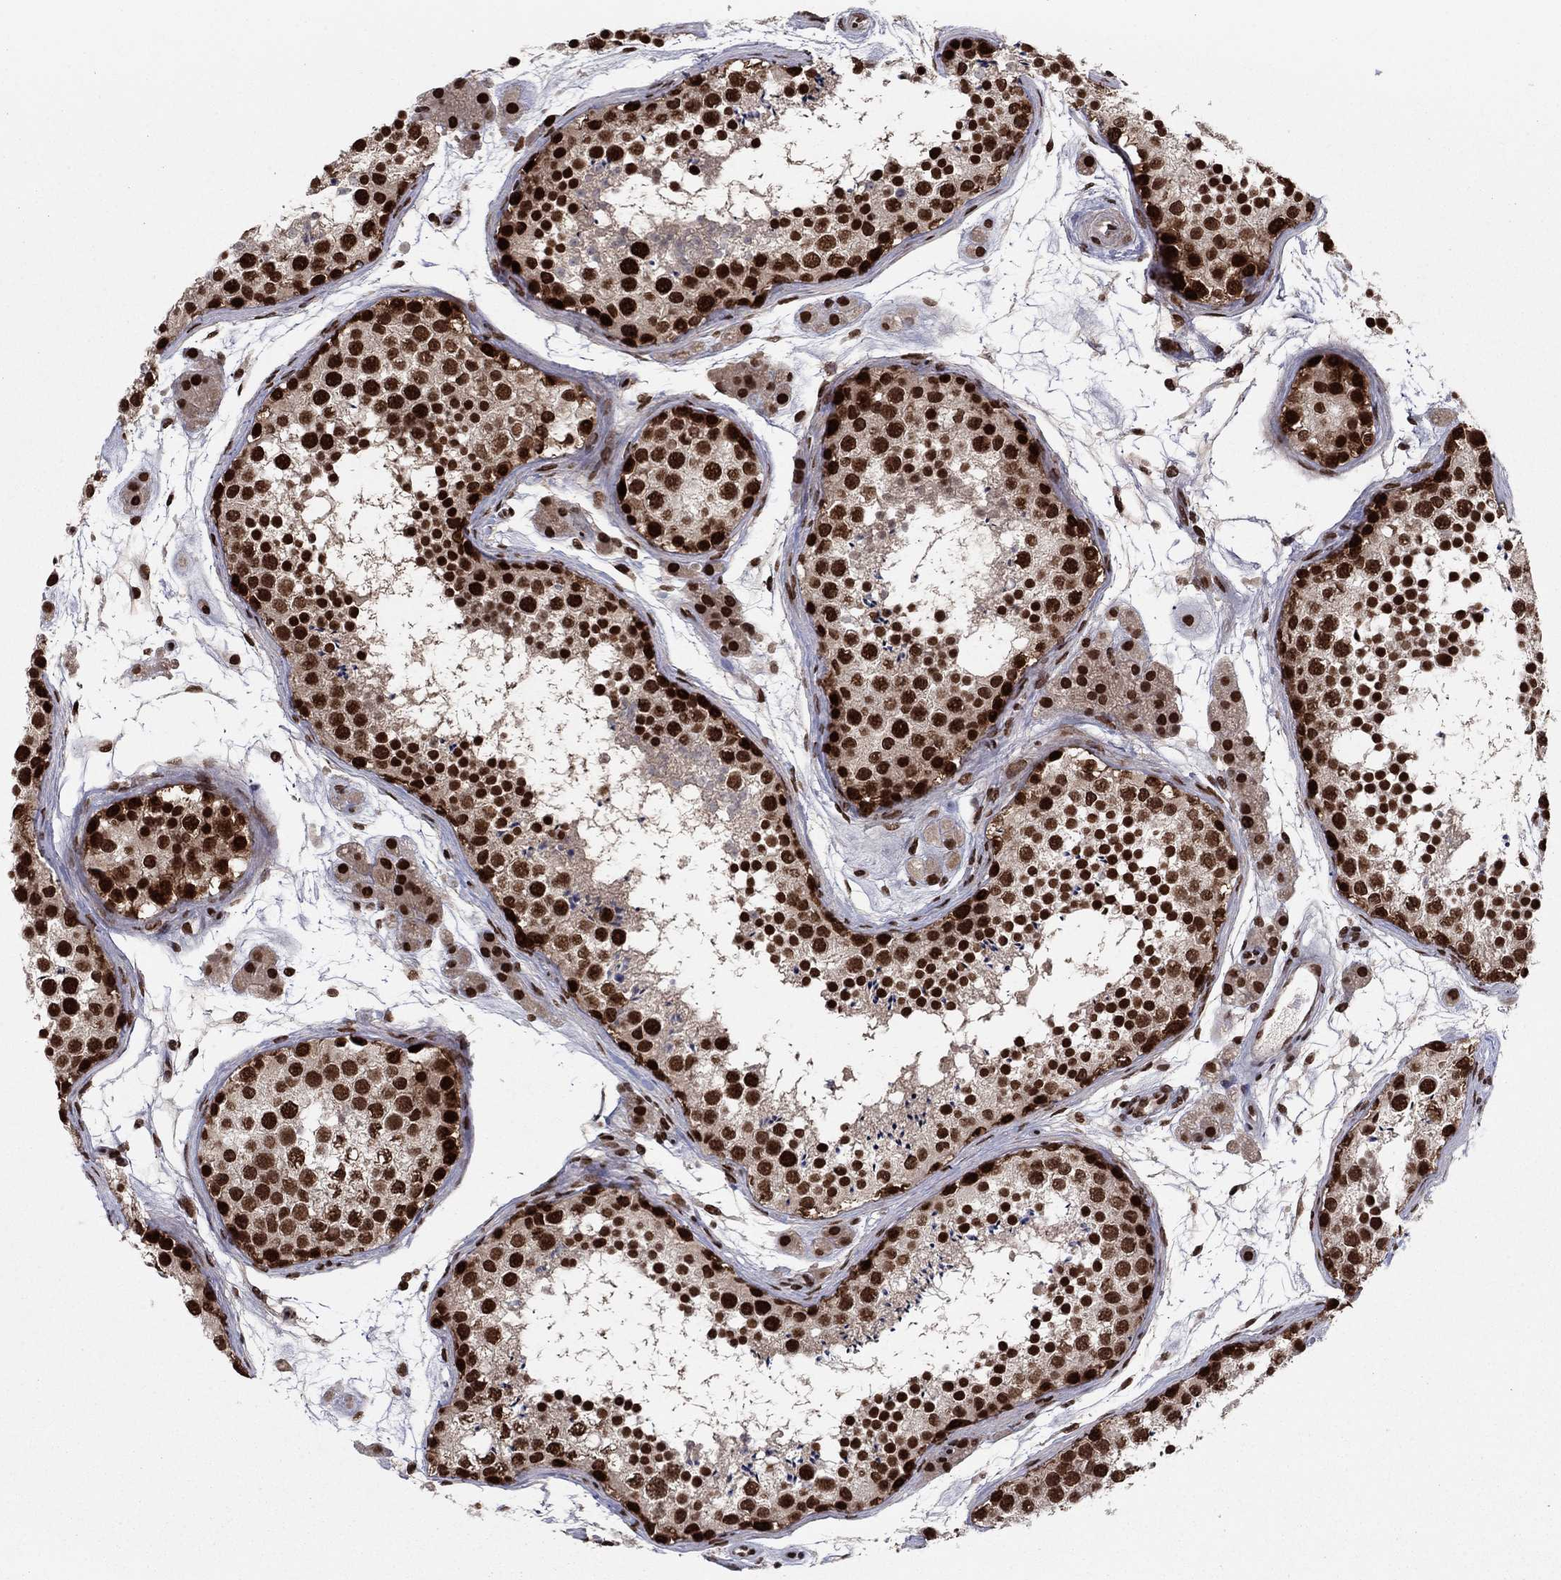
{"staining": {"intensity": "strong", "quantity": ">75%", "location": "nuclear"}, "tissue": "testis", "cell_type": "Cells in seminiferous ducts", "image_type": "normal", "snomed": [{"axis": "morphology", "description": "Normal tissue, NOS"}, {"axis": "topography", "description": "Testis"}], "caption": "Immunohistochemistry image of unremarkable testis: testis stained using IHC shows high levels of strong protein expression localized specifically in the nuclear of cells in seminiferous ducts, appearing as a nuclear brown color.", "gene": "USP54", "patient": {"sex": "male", "age": 41}}